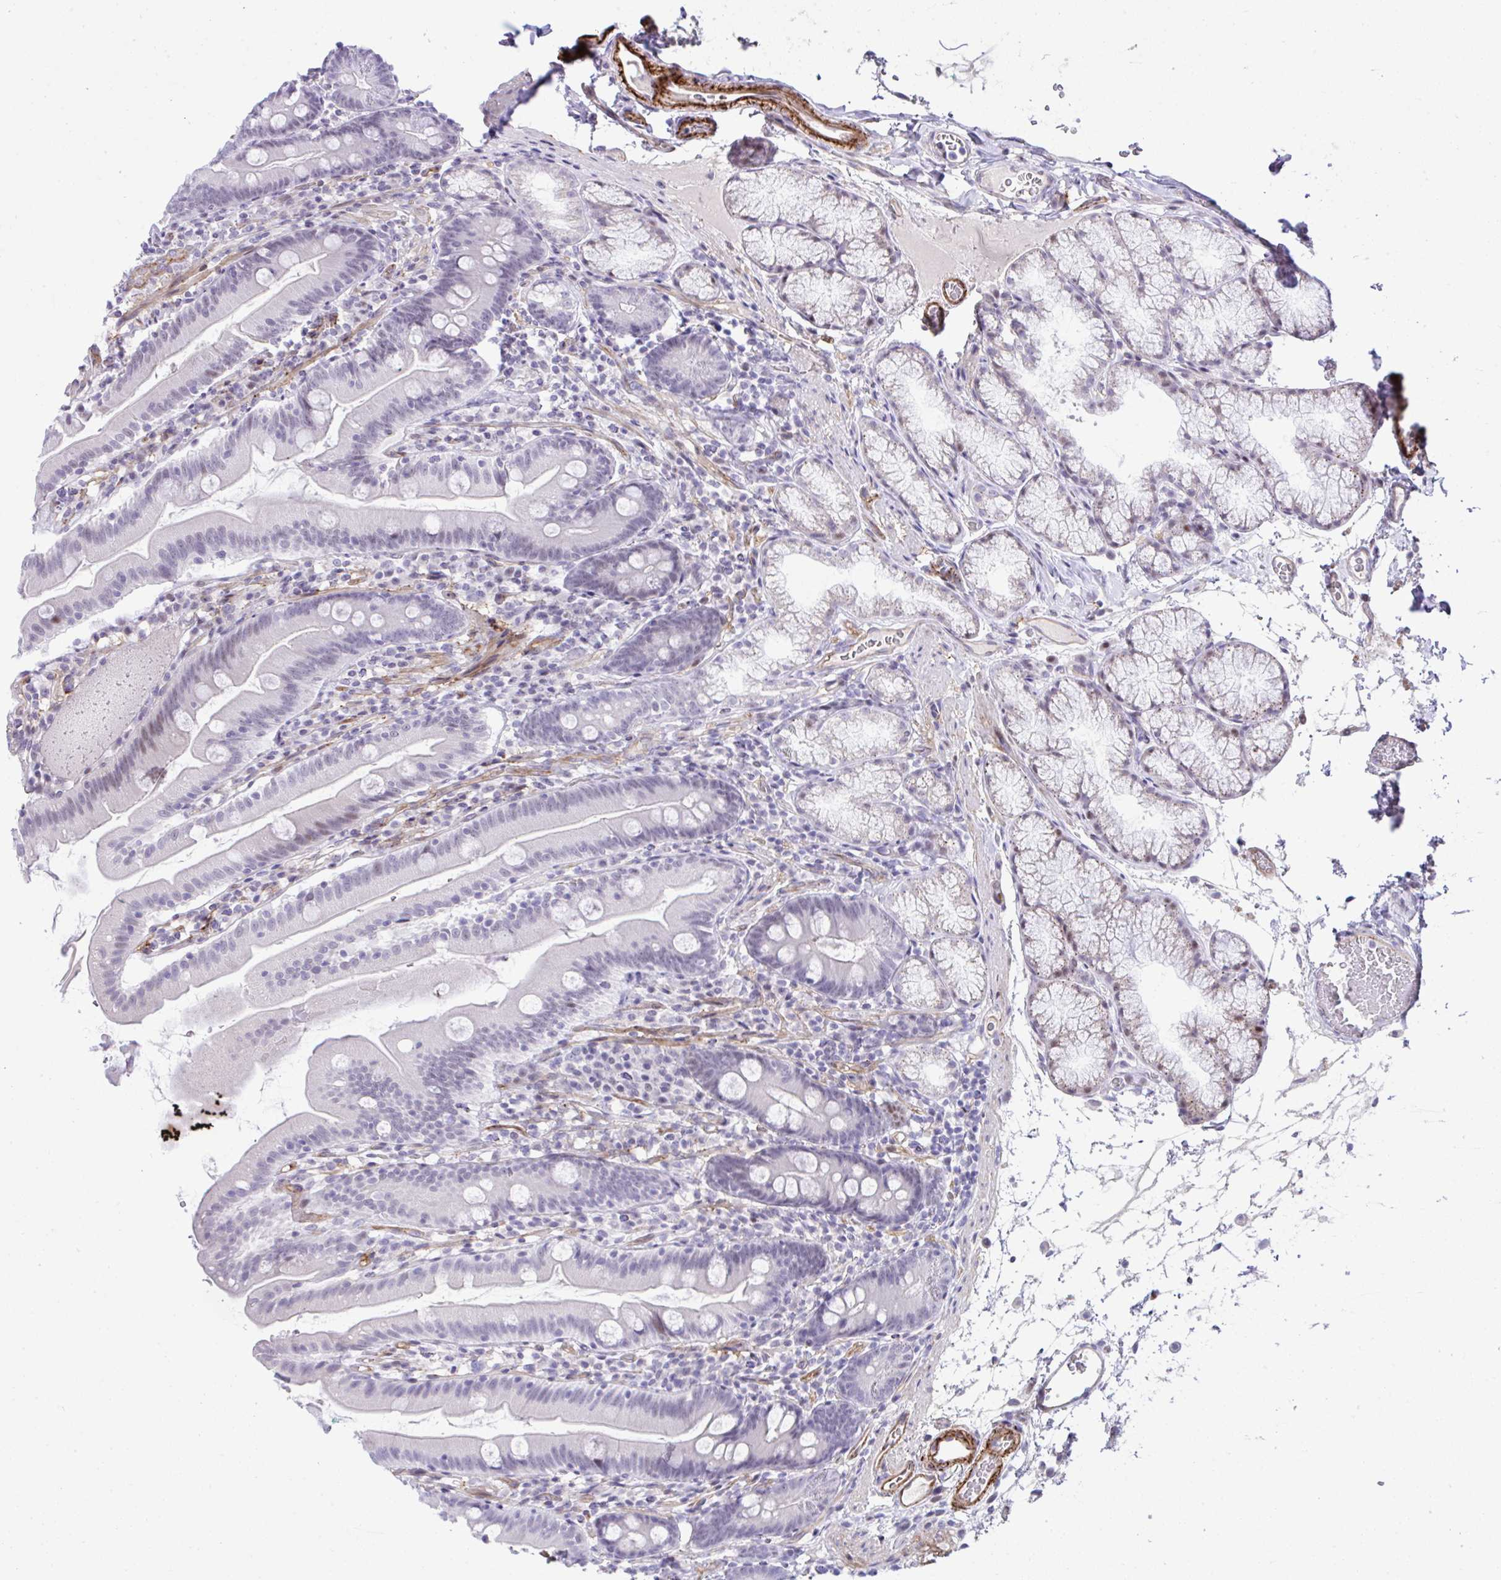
{"staining": {"intensity": "negative", "quantity": "none", "location": "none"}, "tissue": "duodenum", "cell_type": "Glandular cells", "image_type": "normal", "snomed": [{"axis": "morphology", "description": "Normal tissue, NOS"}, {"axis": "topography", "description": "Duodenum"}], "caption": "Normal duodenum was stained to show a protein in brown. There is no significant positivity in glandular cells. The staining is performed using DAB (3,3'-diaminobenzidine) brown chromogen with nuclei counter-stained in using hematoxylin.", "gene": "FBXO34", "patient": {"sex": "female", "age": 67}}